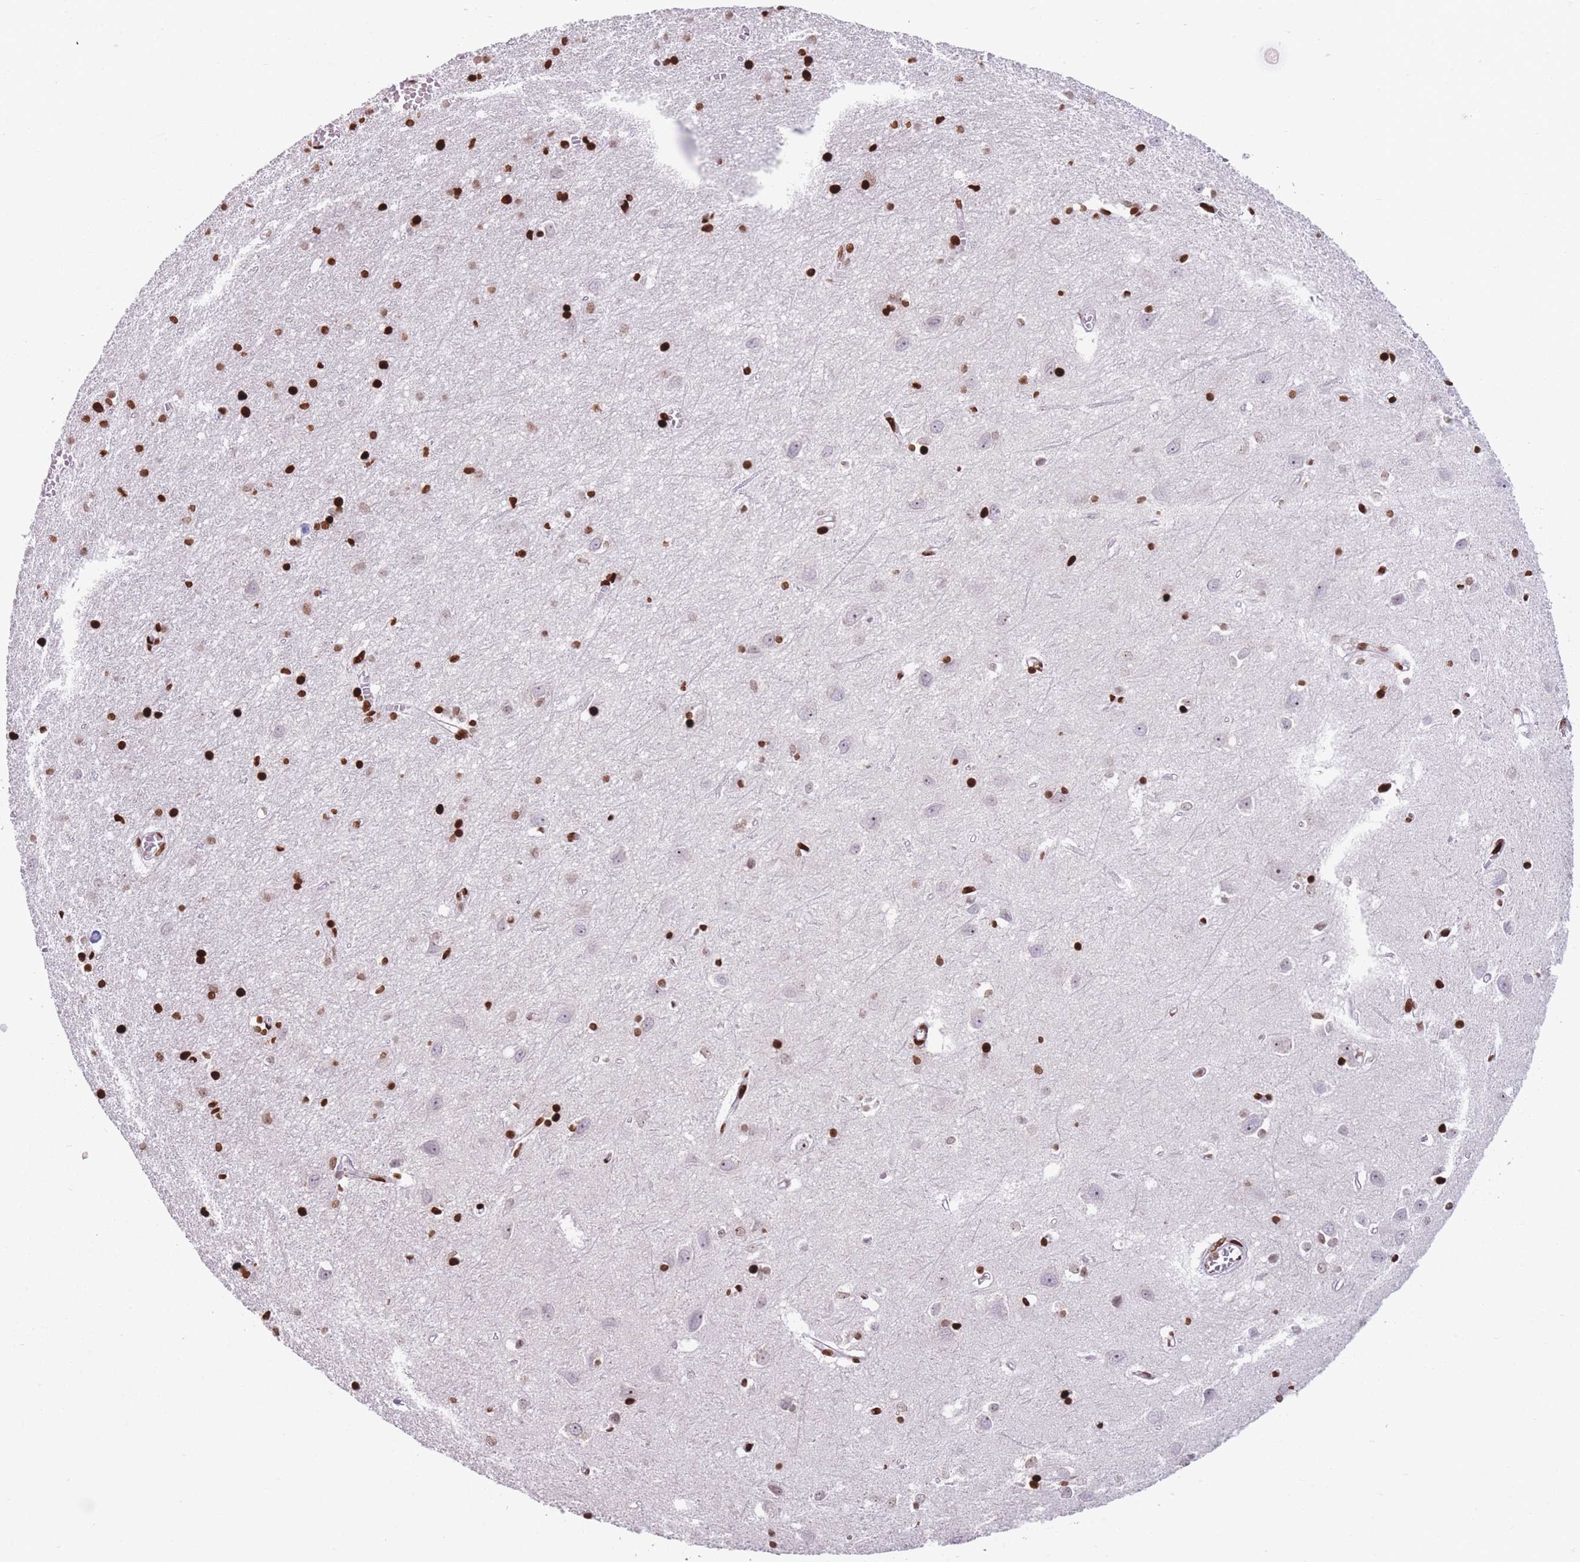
{"staining": {"intensity": "strong", "quantity": ">75%", "location": "nuclear"}, "tissue": "cerebral cortex", "cell_type": "Endothelial cells", "image_type": "normal", "snomed": [{"axis": "morphology", "description": "Normal tissue, NOS"}, {"axis": "topography", "description": "Cerebral cortex"}], "caption": "Protein expression analysis of benign cerebral cortex reveals strong nuclear expression in approximately >75% of endothelial cells.", "gene": "AK9", "patient": {"sex": "female", "age": 64}}